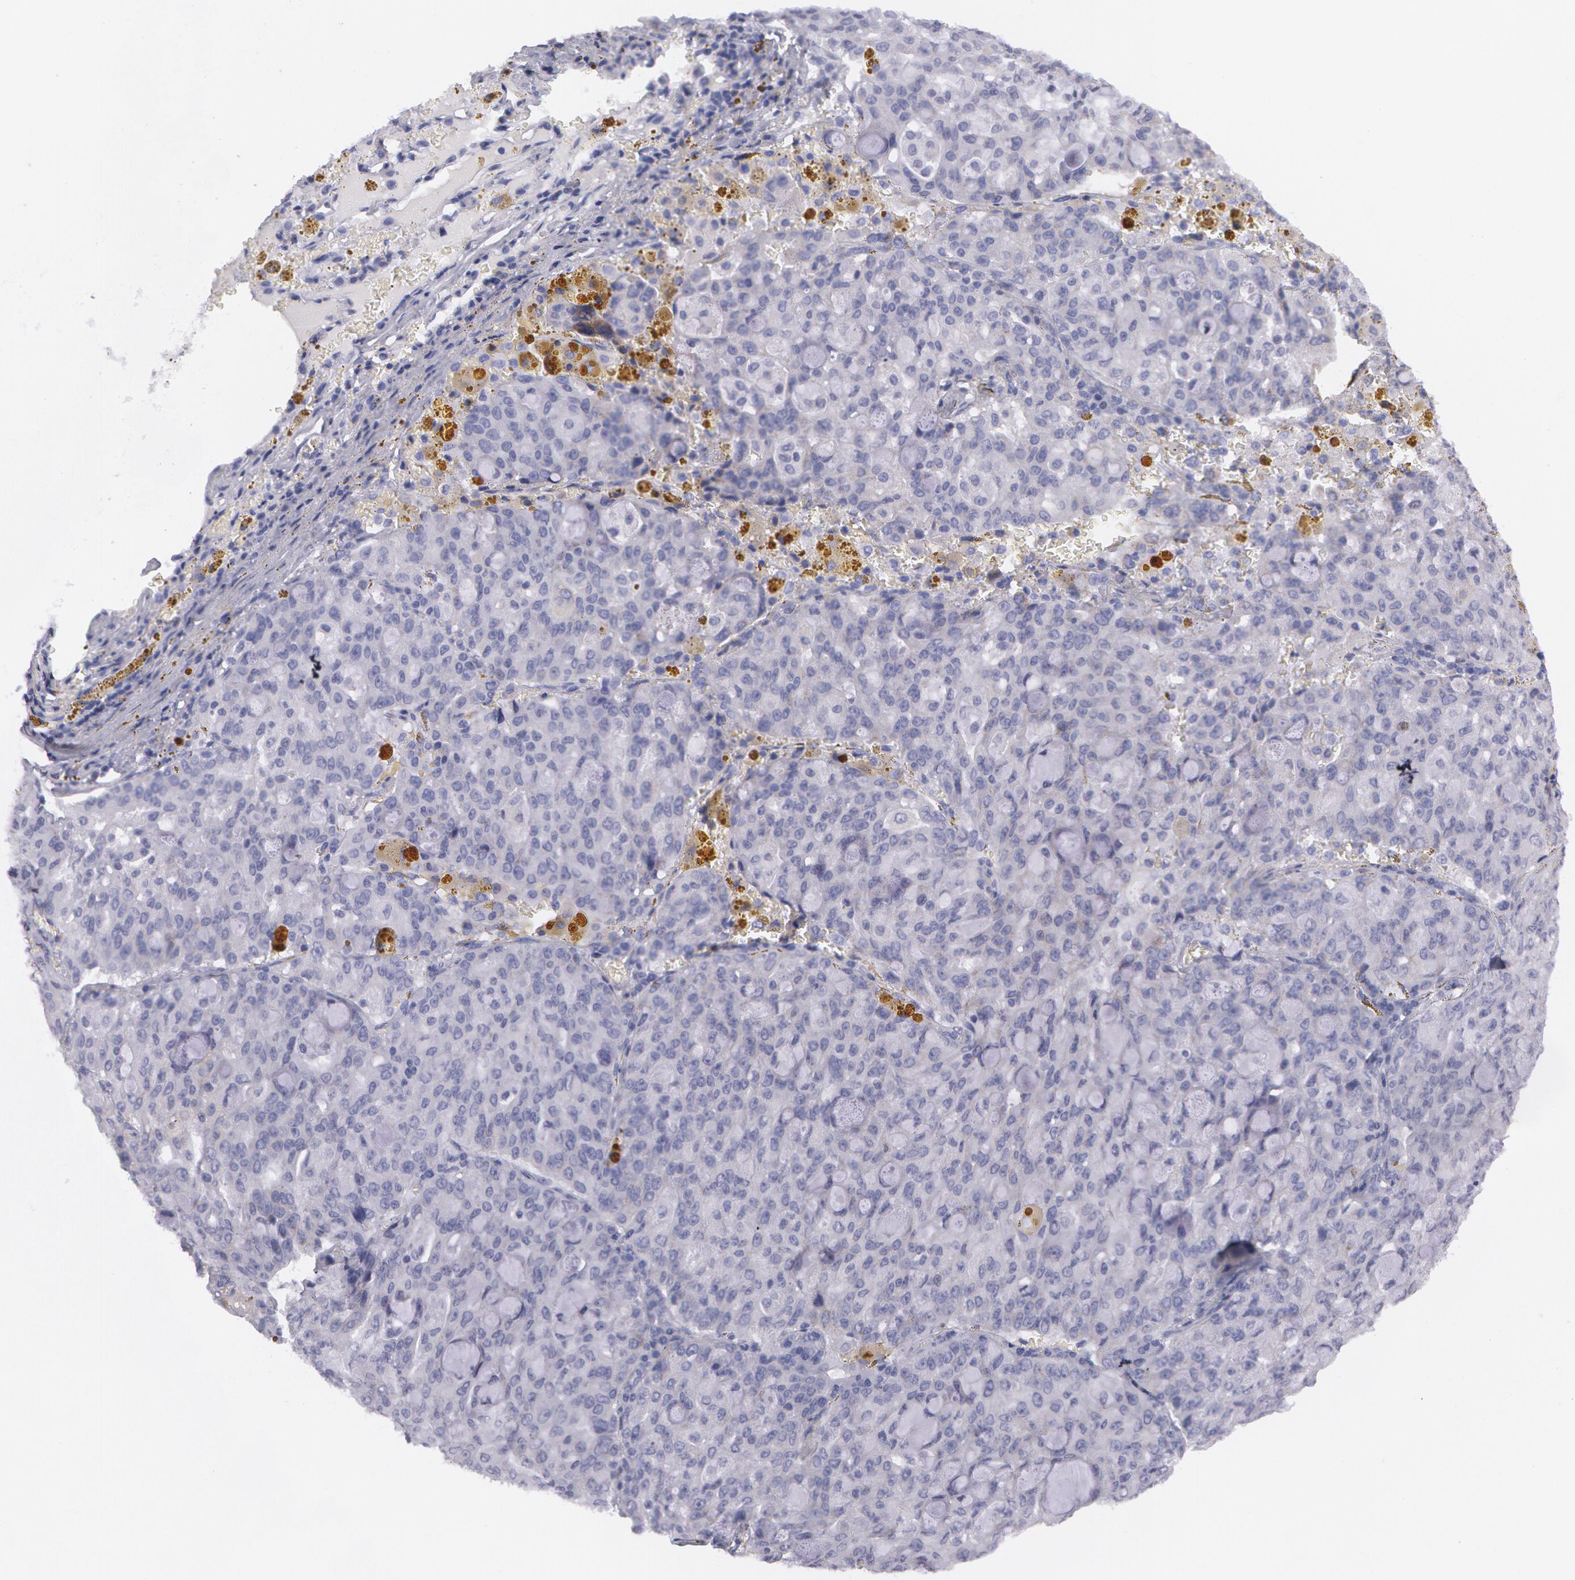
{"staining": {"intensity": "negative", "quantity": "none", "location": "none"}, "tissue": "lung cancer", "cell_type": "Tumor cells", "image_type": "cancer", "snomed": [{"axis": "morphology", "description": "Adenocarcinoma, NOS"}, {"axis": "topography", "description": "Lung"}], "caption": "Immunohistochemical staining of human adenocarcinoma (lung) shows no significant expression in tumor cells. (DAB immunohistochemistry (IHC) with hematoxylin counter stain).", "gene": "AMACR", "patient": {"sex": "female", "age": 44}}